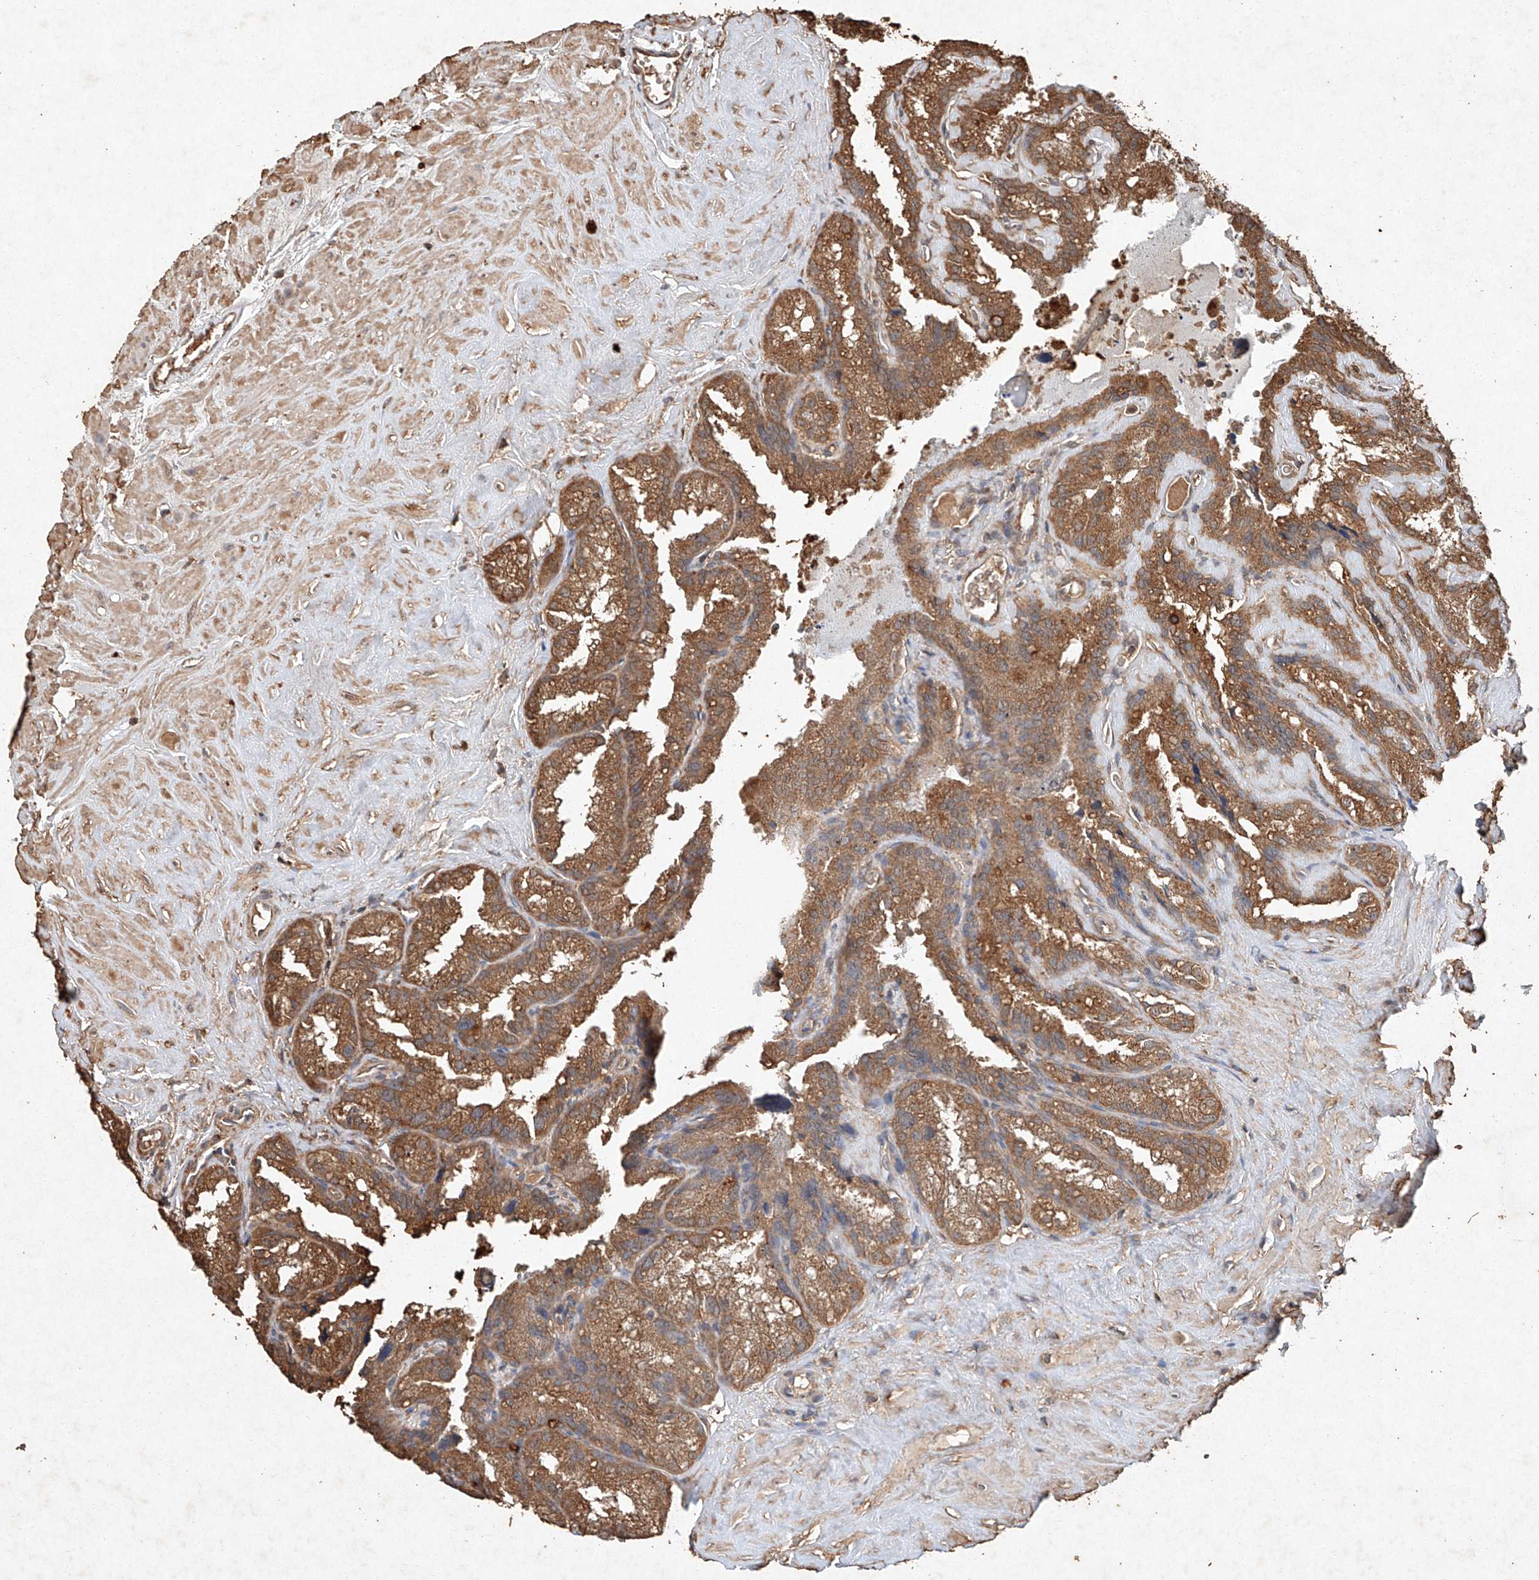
{"staining": {"intensity": "moderate", "quantity": ">75%", "location": "cytoplasmic/membranous"}, "tissue": "seminal vesicle", "cell_type": "Glandular cells", "image_type": "normal", "snomed": [{"axis": "morphology", "description": "Normal tissue, NOS"}, {"axis": "topography", "description": "Prostate"}, {"axis": "topography", "description": "Seminal veicle"}], "caption": "Immunohistochemical staining of normal seminal vesicle shows >75% levels of moderate cytoplasmic/membranous protein staining in approximately >75% of glandular cells. The staining was performed using DAB (3,3'-diaminobenzidine) to visualize the protein expression in brown, while the nuclei were stained in blue with hematoxylin (Magnification: 20x).", "gene": "STK3", "patient": {"sex": "male", "age": 59}}